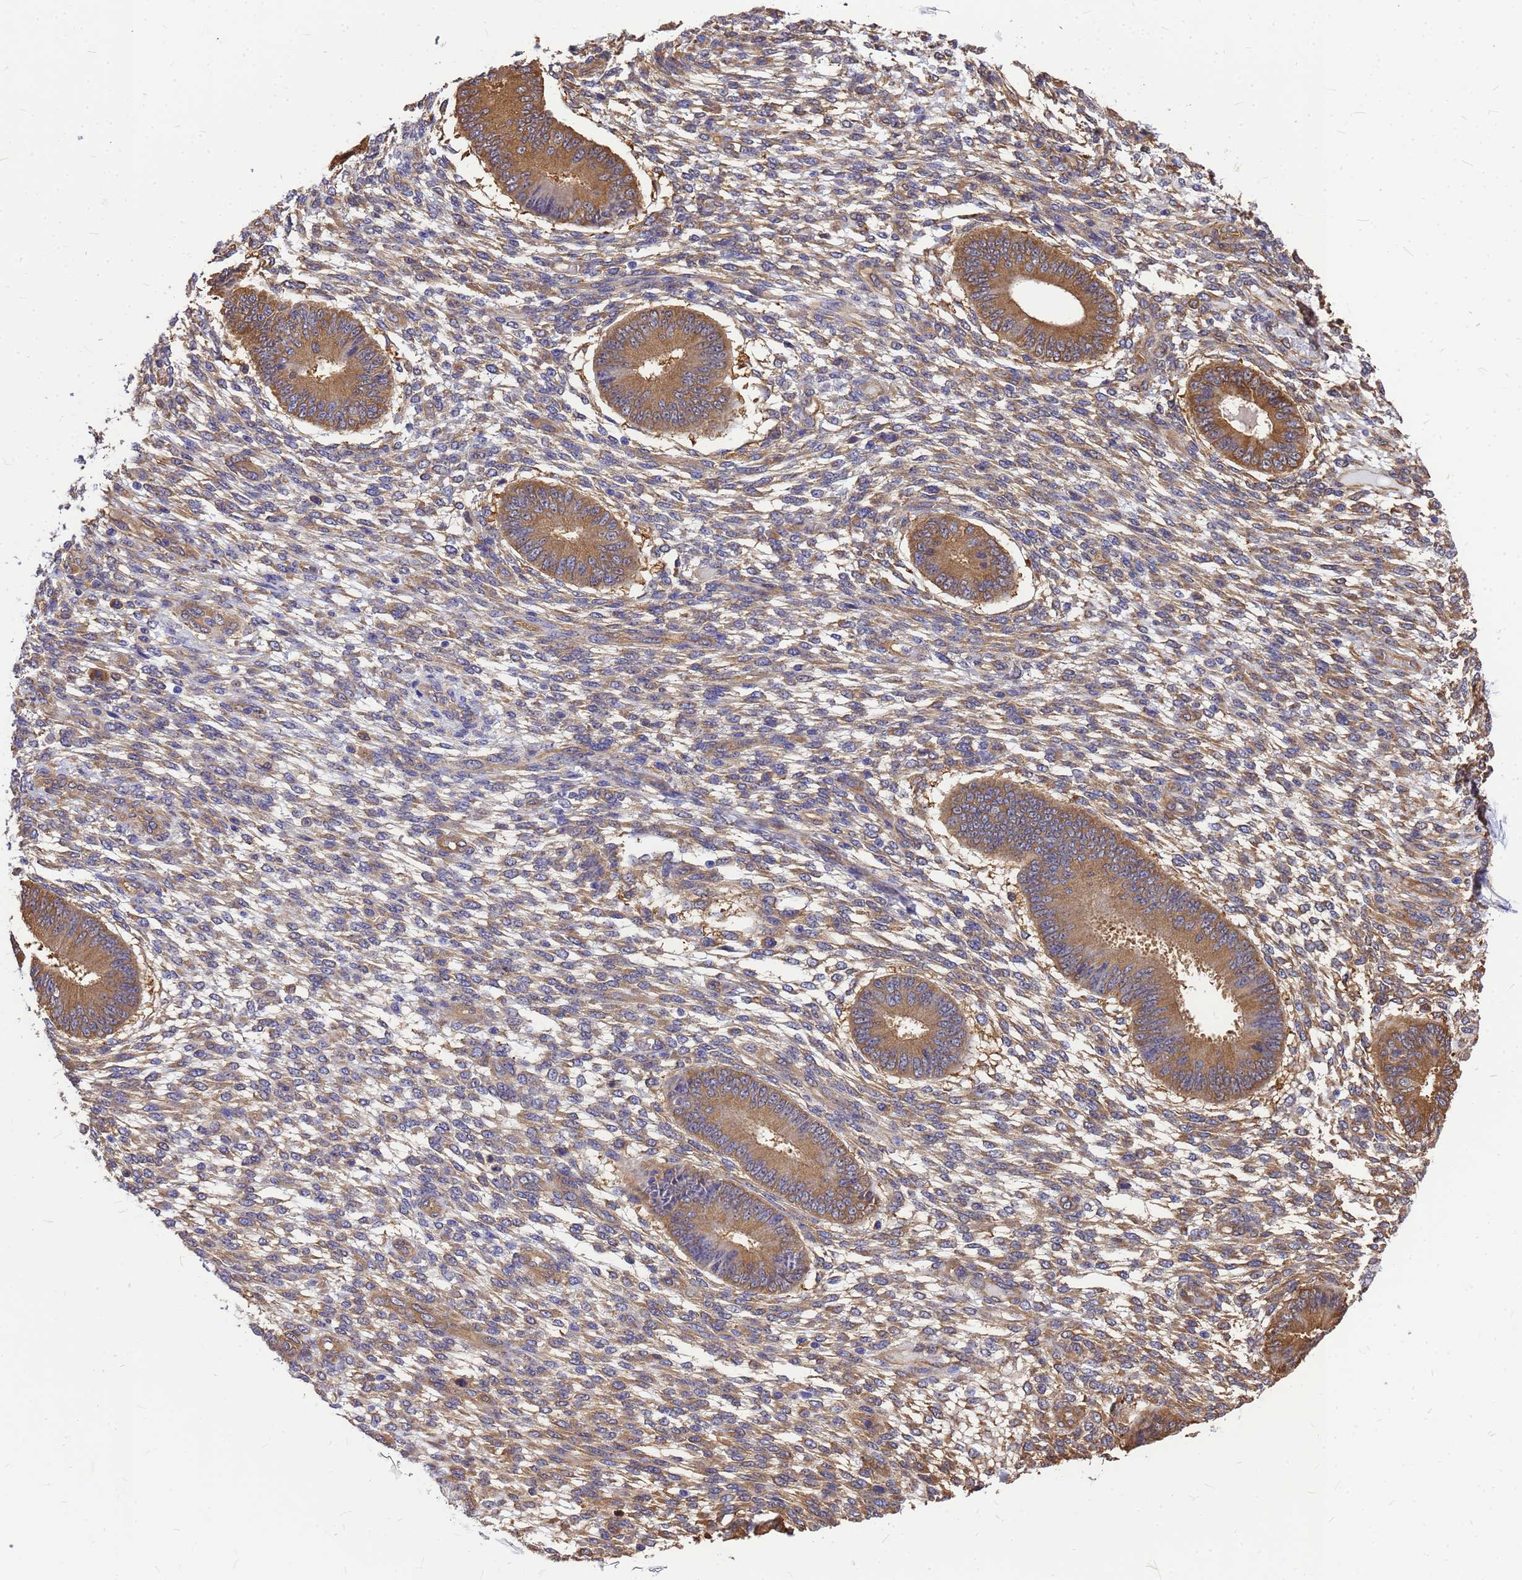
{"staining": {"intensity": "moderate", "quantity": "25%-75%", "location": "cytoplasmic/membranous"}, "tissue": "endometrium", "cell_type": "Cells in endometrial stroma", "image_type": "normal", "snomed": [{"axis": "morphology", "description": "Normal tissue, NOS"}, {"axis": "topography", "description": "Endometrium"}], "caption": "An immunohistochemistry histopathology image of unremarkable tissue is shown. Protein staining in brown labels moderate cytoplasmic/membranous positivity in endometrium within cells in endometrial stroma.", "gene": "GID4", "patient": {"sex": "female", "age": 49}}